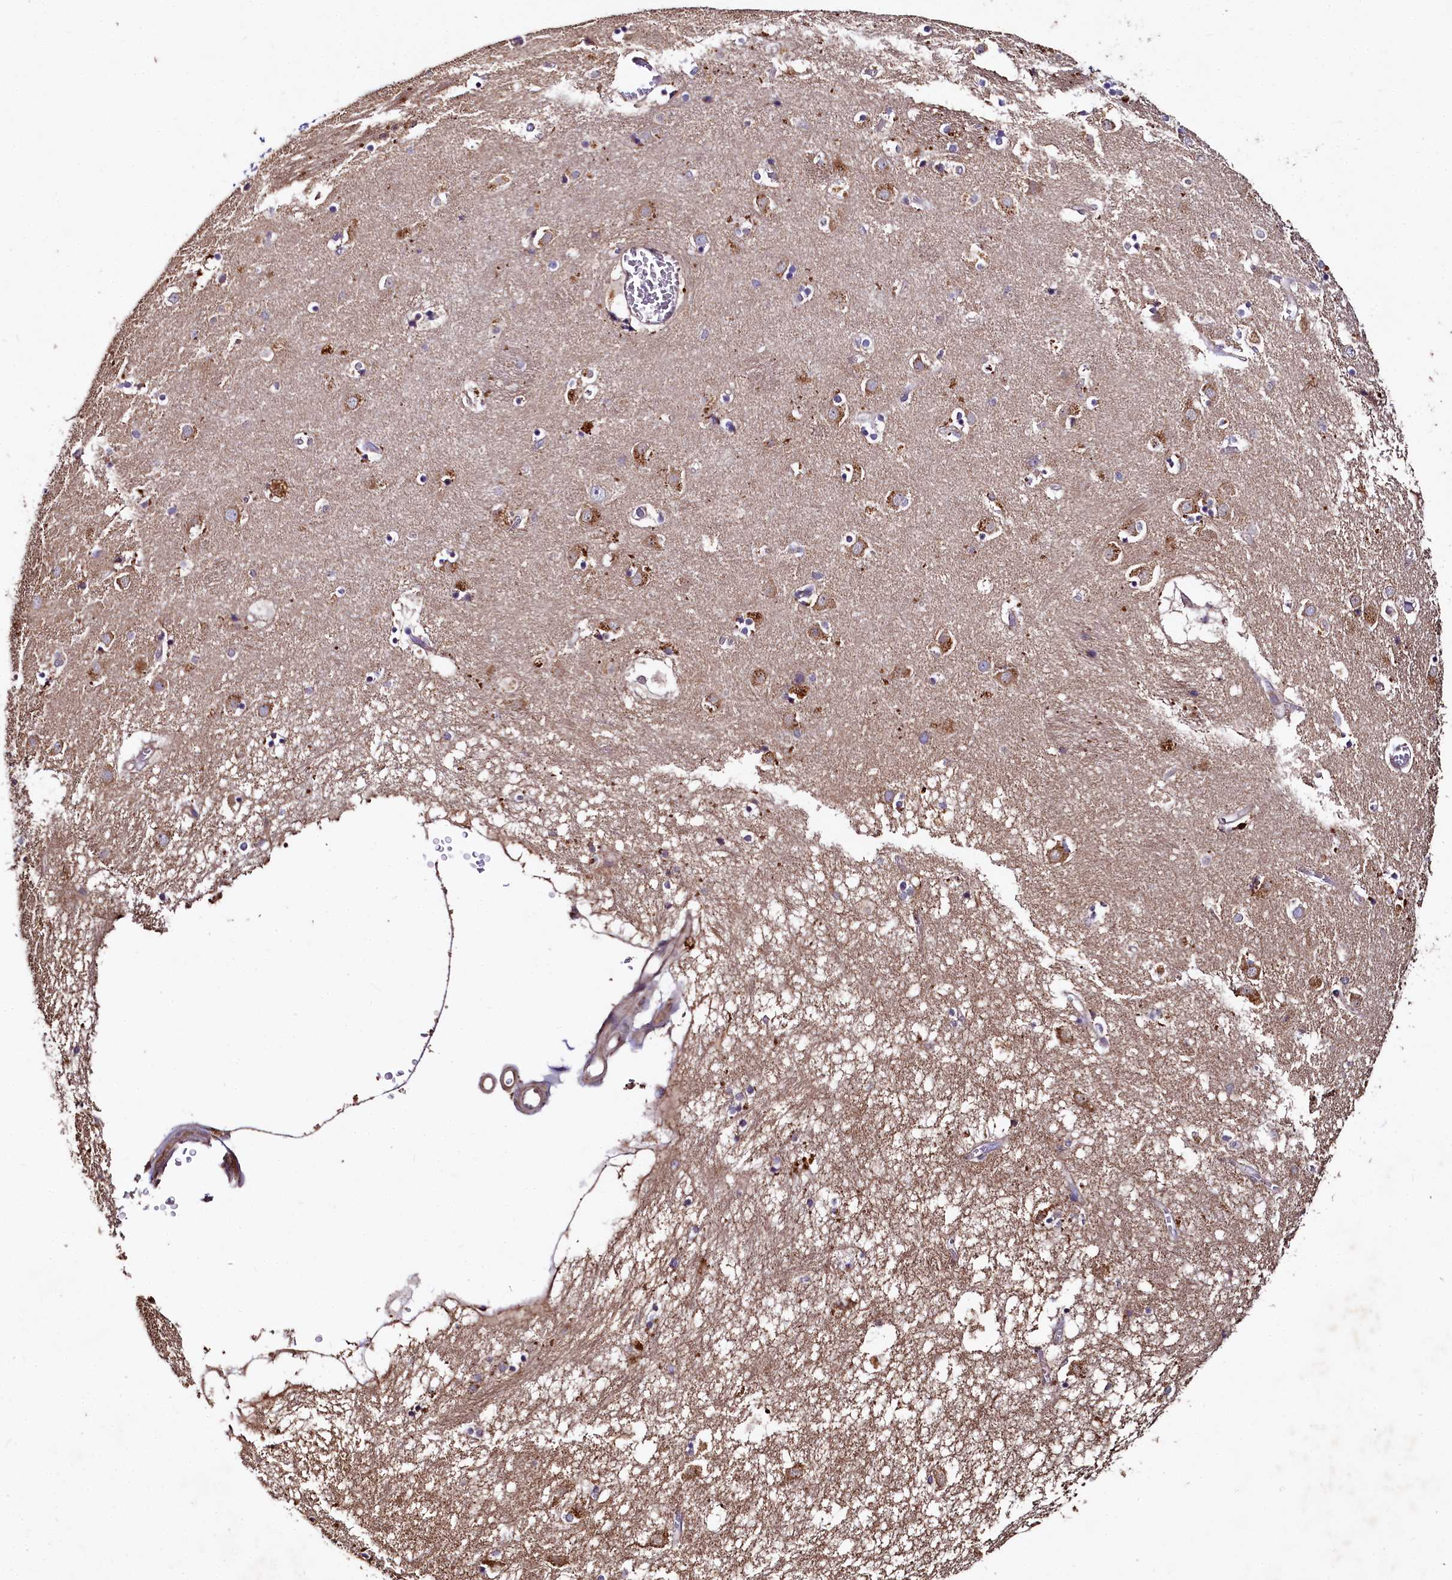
{"staining": {"intensity": "moderate", "quantity": "<25%", "location": "cytoplasmic/membranous"}, "tissue": "caudate", "cell_type": "Glial cells", "image_type": "normal", "snomed": [{"axis": "morphology", "description": "Normal tissue, NOS"}, {"axis": "topography", "description": "Lateral ventricle wall"}], "caption": "Protein analysis of benign caudate demonstrates moderate cytoplasmic/membranous staining in about <25% of glial cells.", "gene": "SPRYD3", "patient": {"sex": "male", "age": 70}}